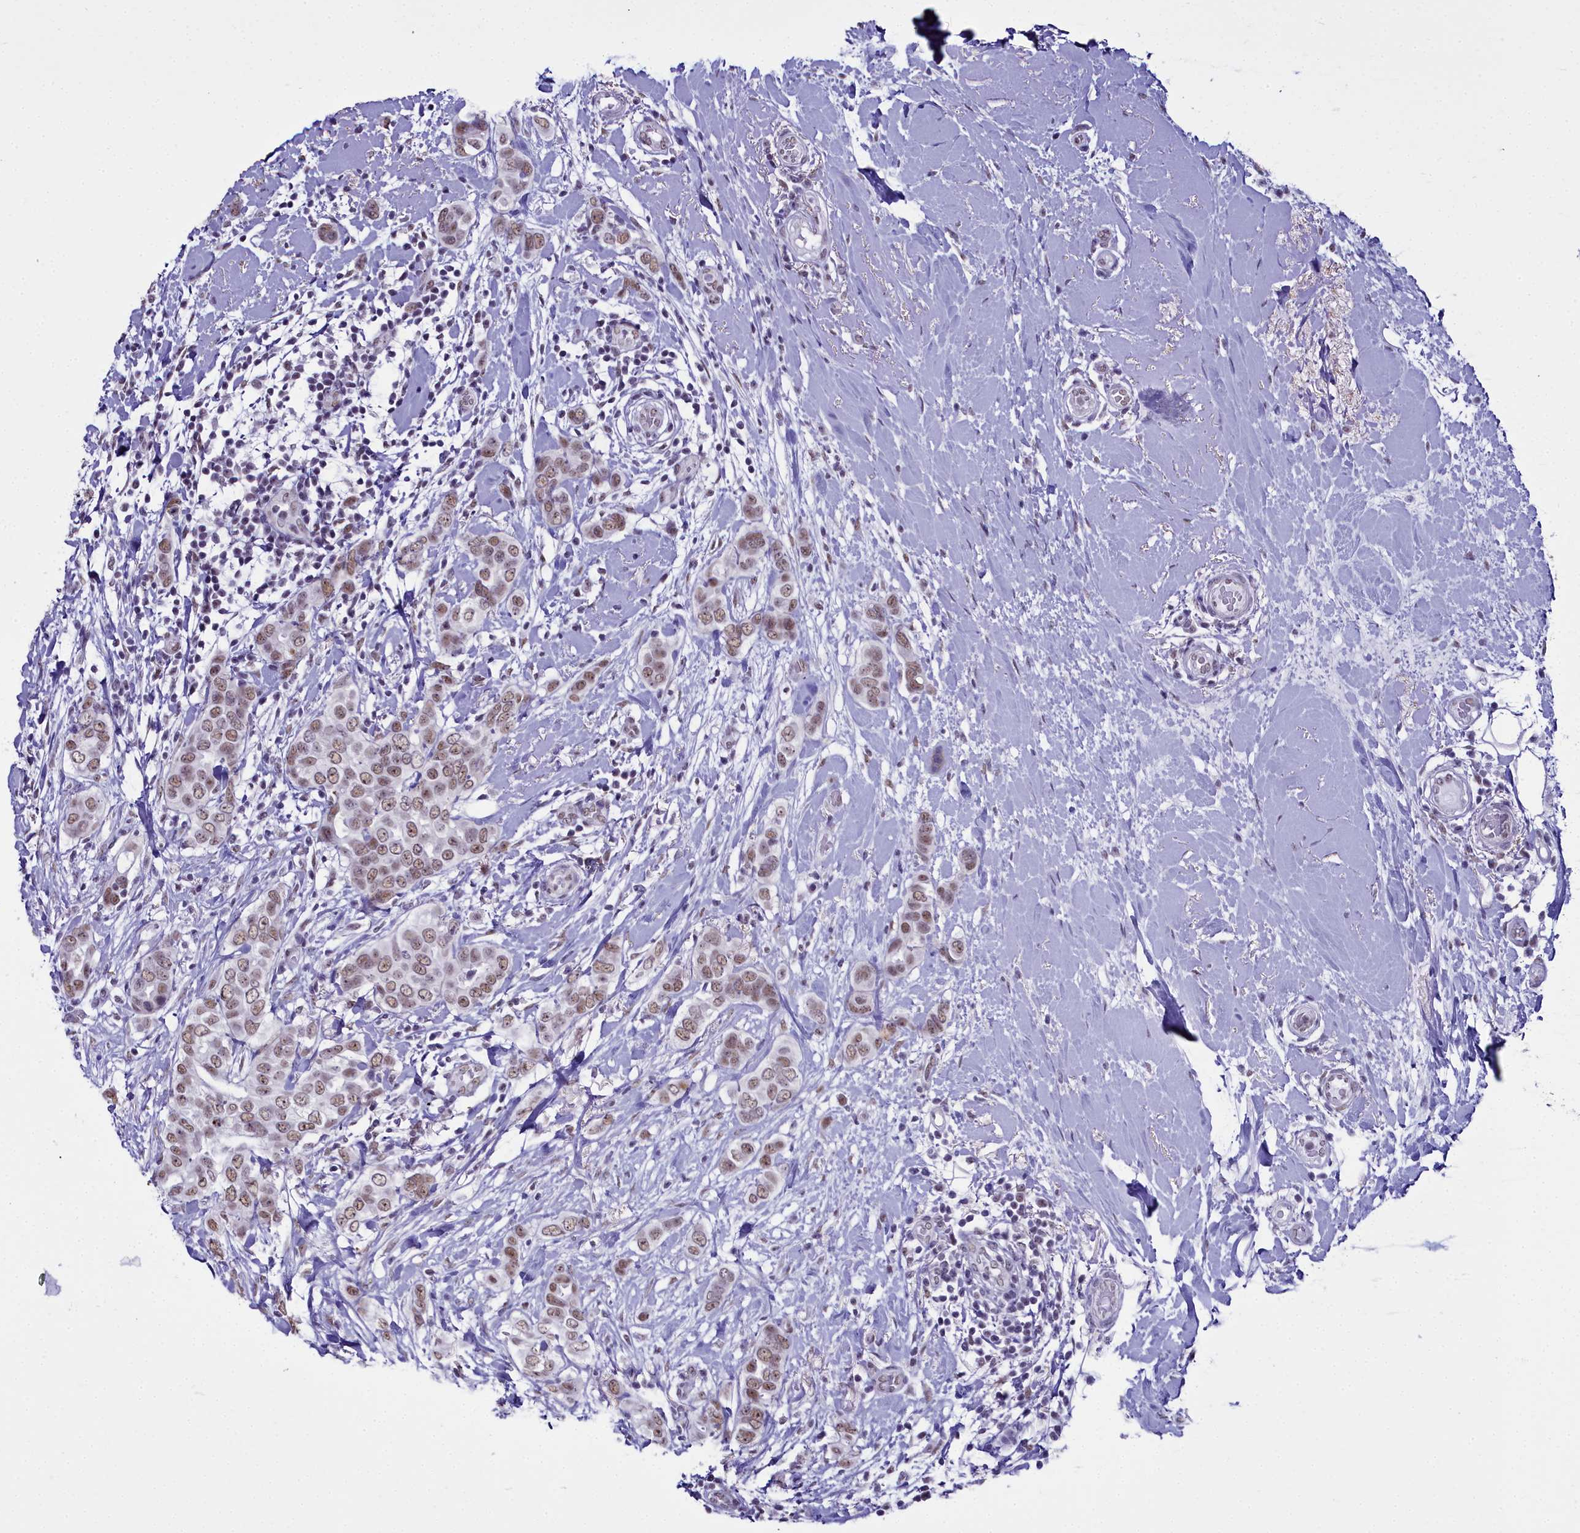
{"staining": {"intensity": "moderate", "quantity": ">75%", "location": "nuclear"}, "tissue": "breast cancer", "cell_type": "Tumor cells", "image_type": "cancer", "snomed": [{"axis": "morphology", "description": "Lobular carcinoma"}, {"axis": "topography", "description": "Breast"}], "caption": "Breast cancer stained for a protein reveals moderate nuclear positivity in tumor cells. (brown staining indicates protein expression, while blue staining denotes nuclei).", "gene": "RBM12", "patient": {"sex": "female", "age": 51}}